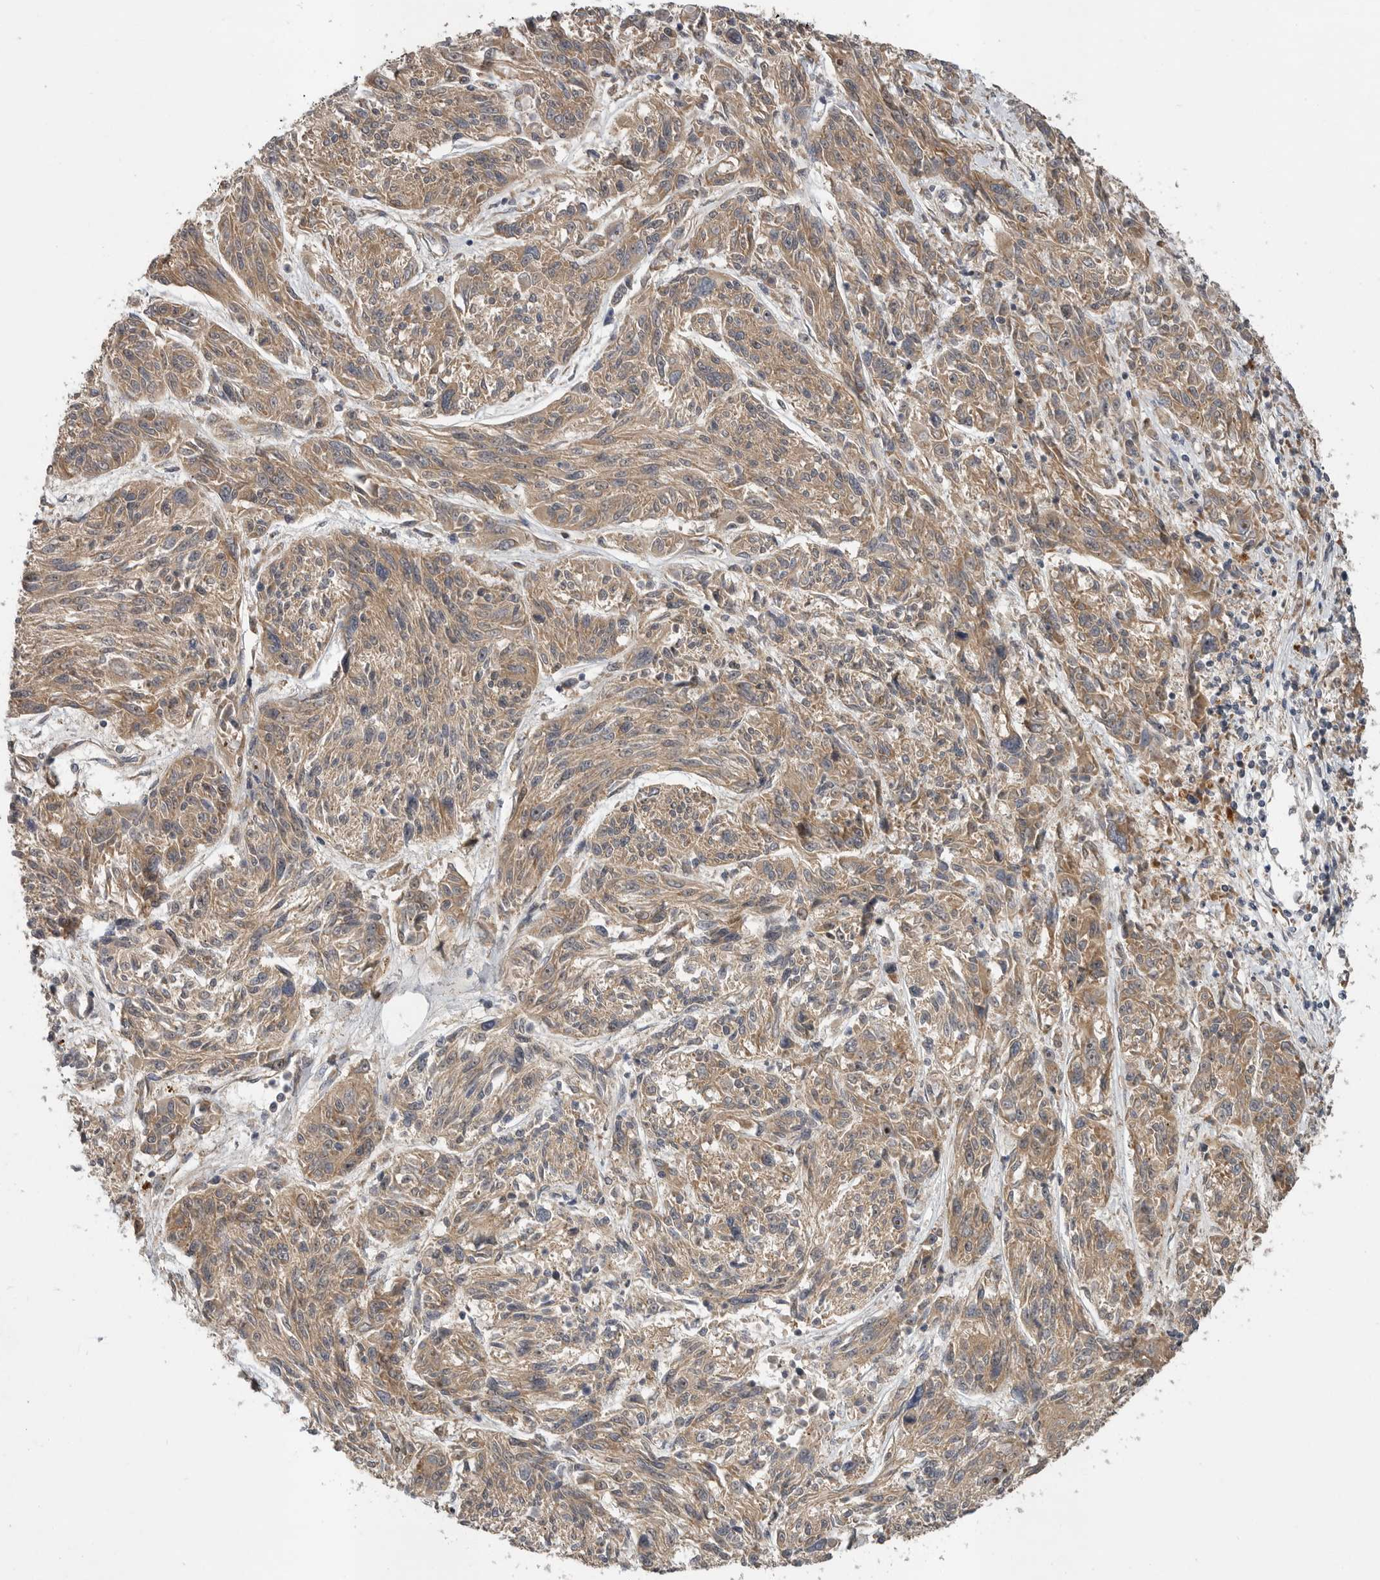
{"staining": {"intensity": "moderate", "quantity": ">75%", "location": "cytoplasmic/membranous"}, "tissue": "melanoma", "cell_type": "Tumor cells", "image_type": "cancer", "snomed": [{"axis": "morphology", "description": "Malignant melanoma, NOS"}, {"axis": "topography", "description": "Skin"}], "caption": "Malignant melanoma stained with DAB (3,3'-diaminobenzidine) IHC shows medium levels of moderate cytoplasmic/membranous staining in approximately >75% of tumor cells. Immunohistochemistry stains the protein in brown and the nuclei are stained blue.", "gene": "OSBPL9", "patient": {"sex": "male", "age": 53}}